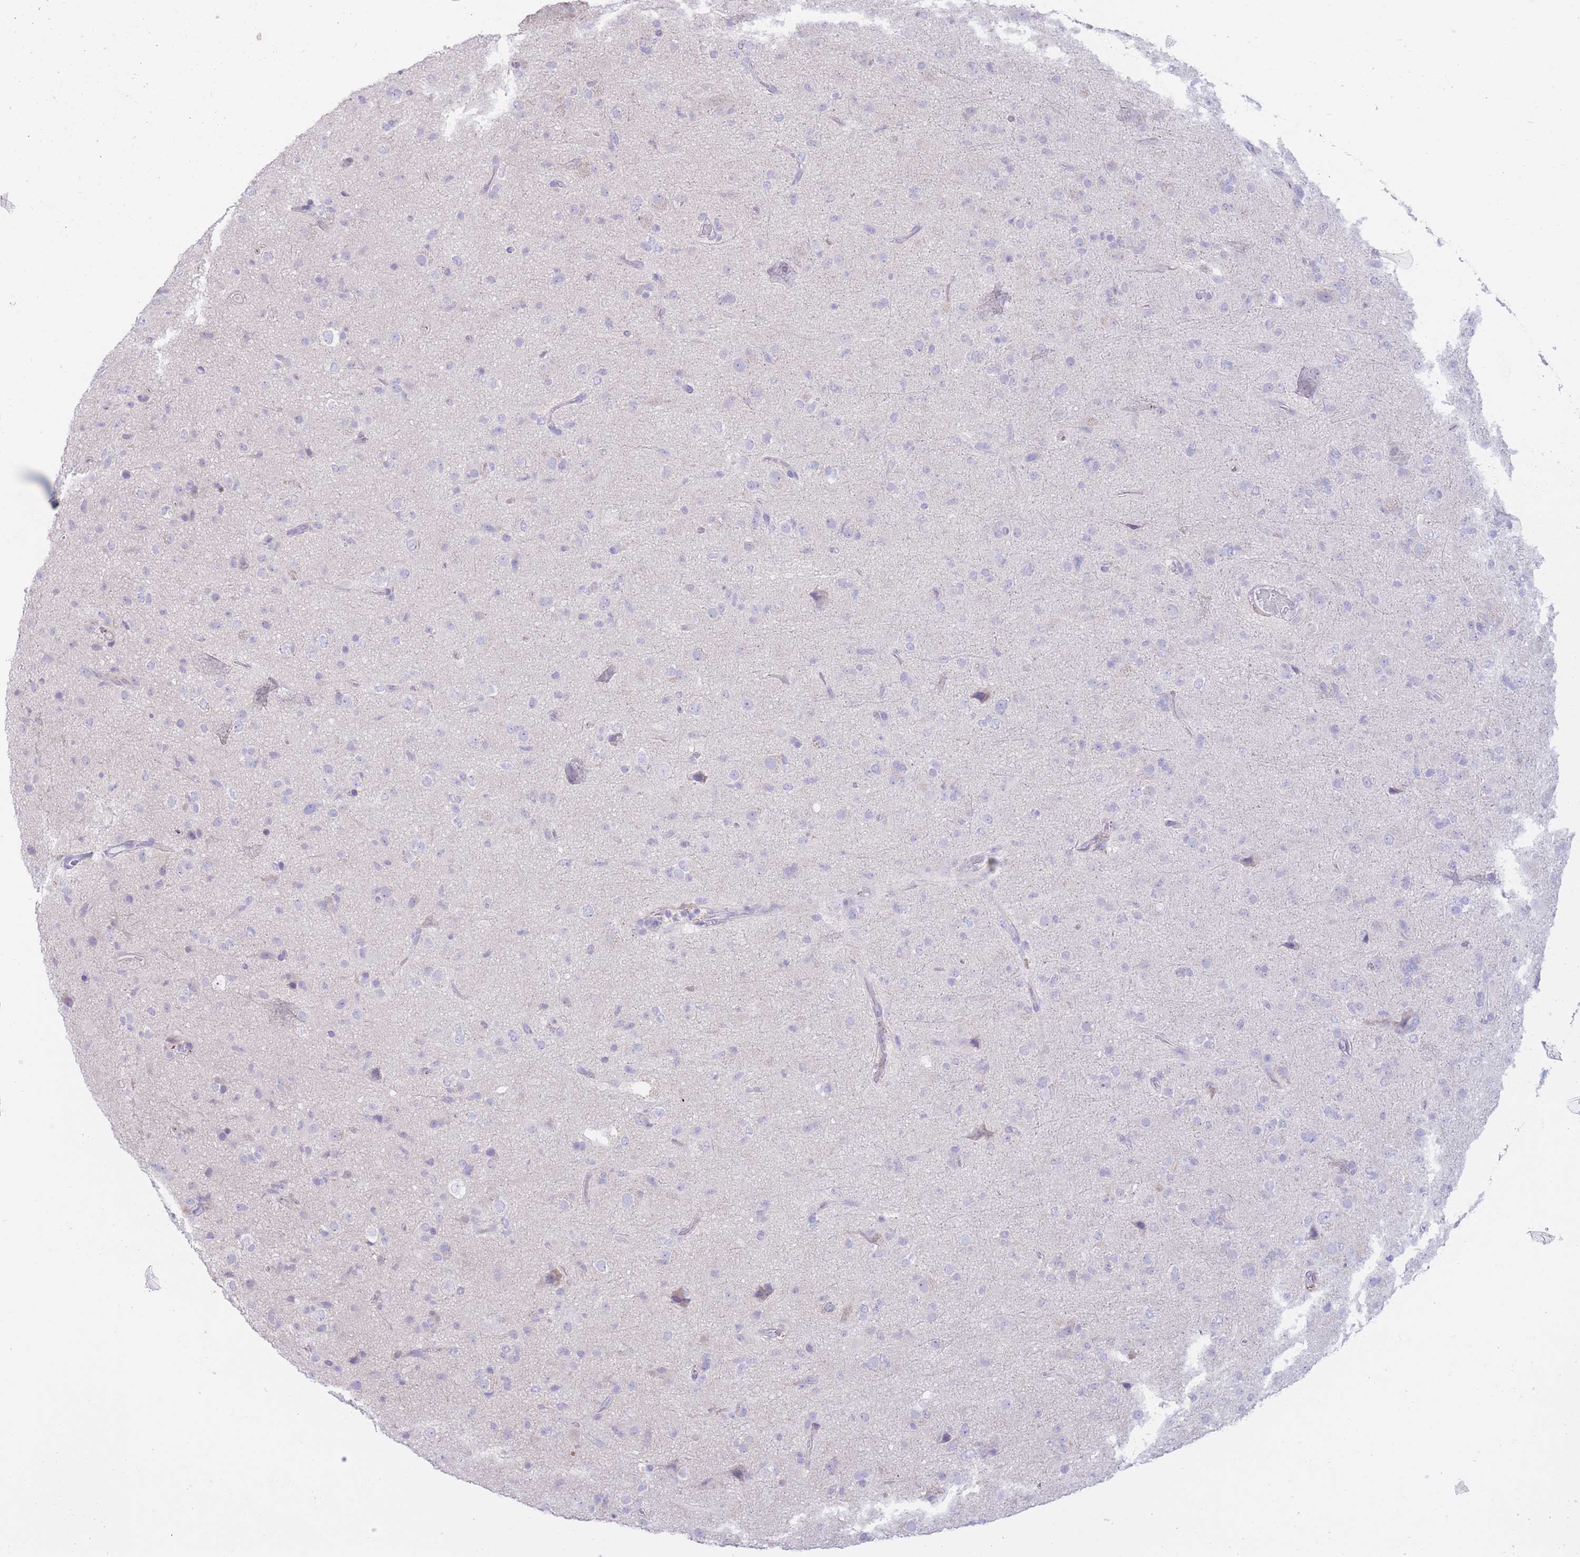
{"staining": {"intensity": "negative", "quantity": "none", "location": "none"}, "tissue": "glioma", "cell_type": "Tumor cells", "image_type": "cancer", "snomed": [{"axis": "morphology", "description": "Glioma, malignant, Low grade"}, {"axis": "topography", "description": "Brain"}], "caption": "This photomicrograph is of malignant glioma (low-grade) stained with immunohistochemistry (IHC) to label a protein in brown with the nuclei are counter-stained blue. There is no expression in tumor cells. The staining is performed using DAB brown chromogen with nuclei counter-stained in using hematoxylin.", "gene": "FAH", "patient": {"sex": "male", "age": 65}}